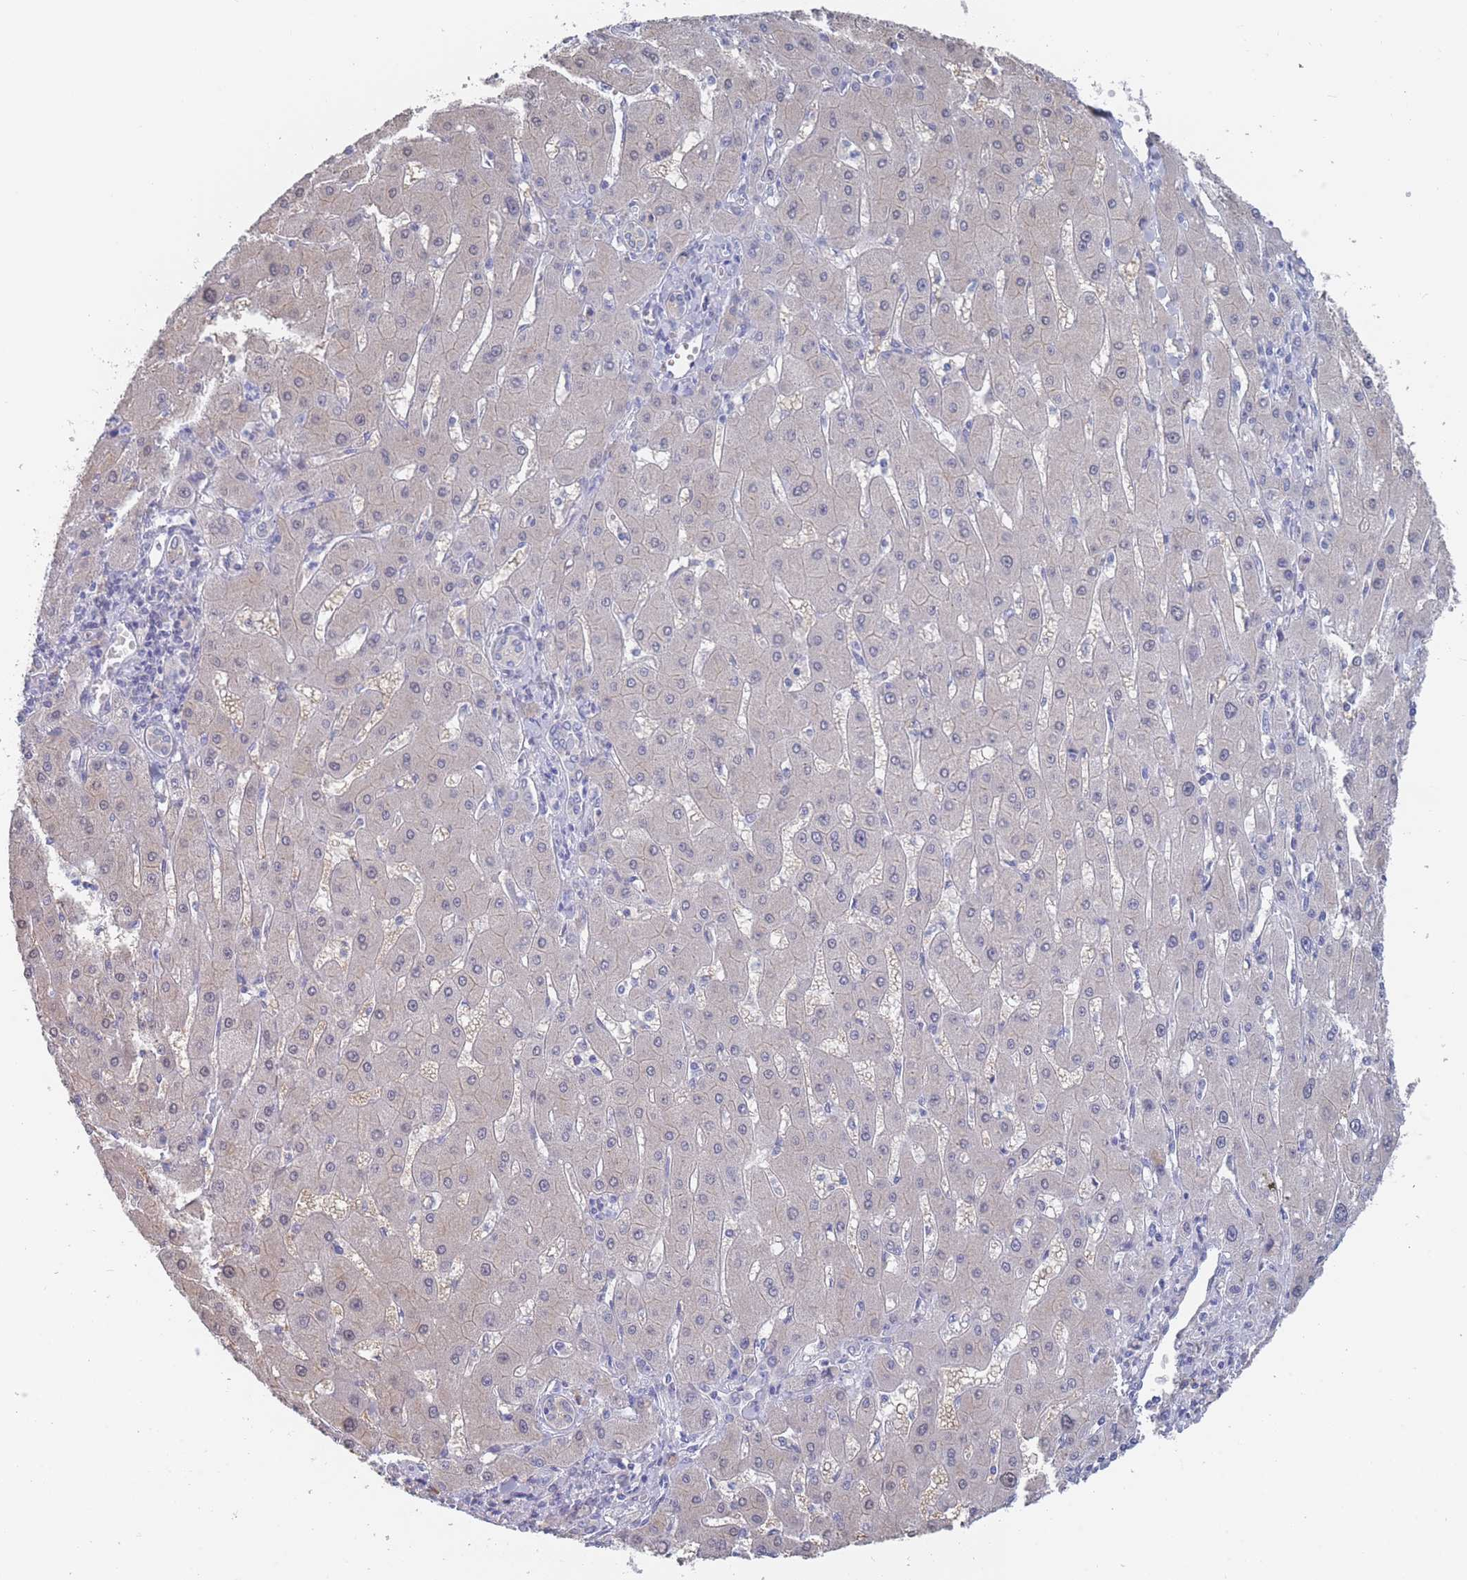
{"staining": {"intensity": "negative", "quantity": "none", "location": "none"}, "tissue": "liver cancer", "cell_type": "Tumor cells", "image_type": "cancer", "snomed": [{"axis": "morphology", "description": "Carcinoma, Hepatocellular, NOS"}, {"axis": "topography", "description": "Liver"}], "caption": "Tumor cells show no significant protein staining in liver cancer (hepatocellular carcinoma).", "gene": "CYP51A1", "patient": {"sex": "male", "age": 72}}